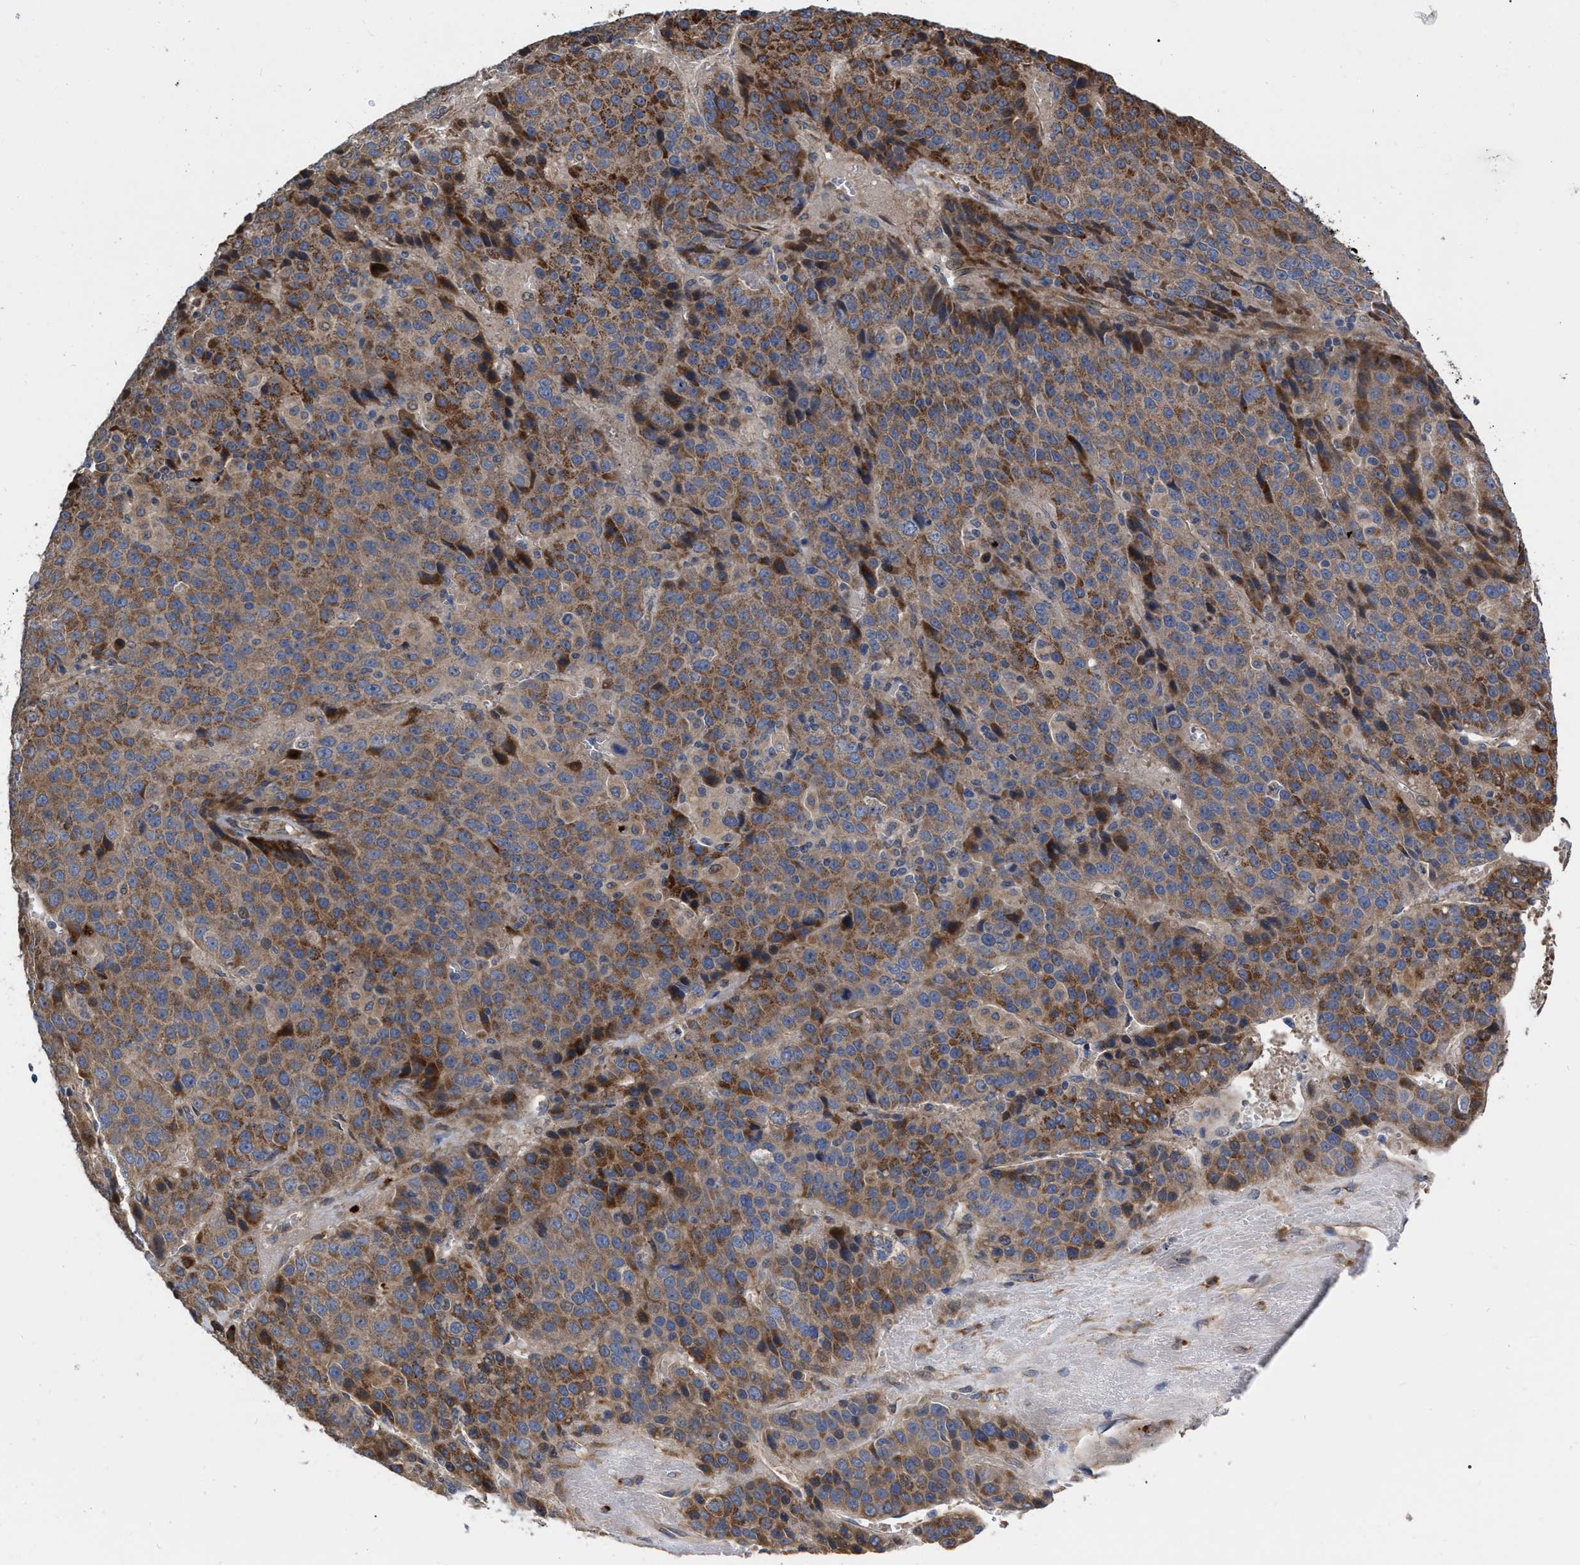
{"staining": {"intensity": "strong", "quantity": ">75%", "location": "cytoplasmic/membranous"}, "tissue": "liver cancer", "cell_type": "Tumor cells", "image_type": "cancer", "snomed": [{"axis": "morphology", "description": "Carcinoma, Hepatocellular, NOS"}, {"axis": "topography", "description": "Liver"}], "caption": "Immunohistochemistry histopathology image of liver cancer stained for a protein (brown), which reveals high levels of strong cytoplasmic/membranous staining in about >75% of tumor cells.", "gene": "MLST8", "patient": {"sex": "female", "age": 53}}